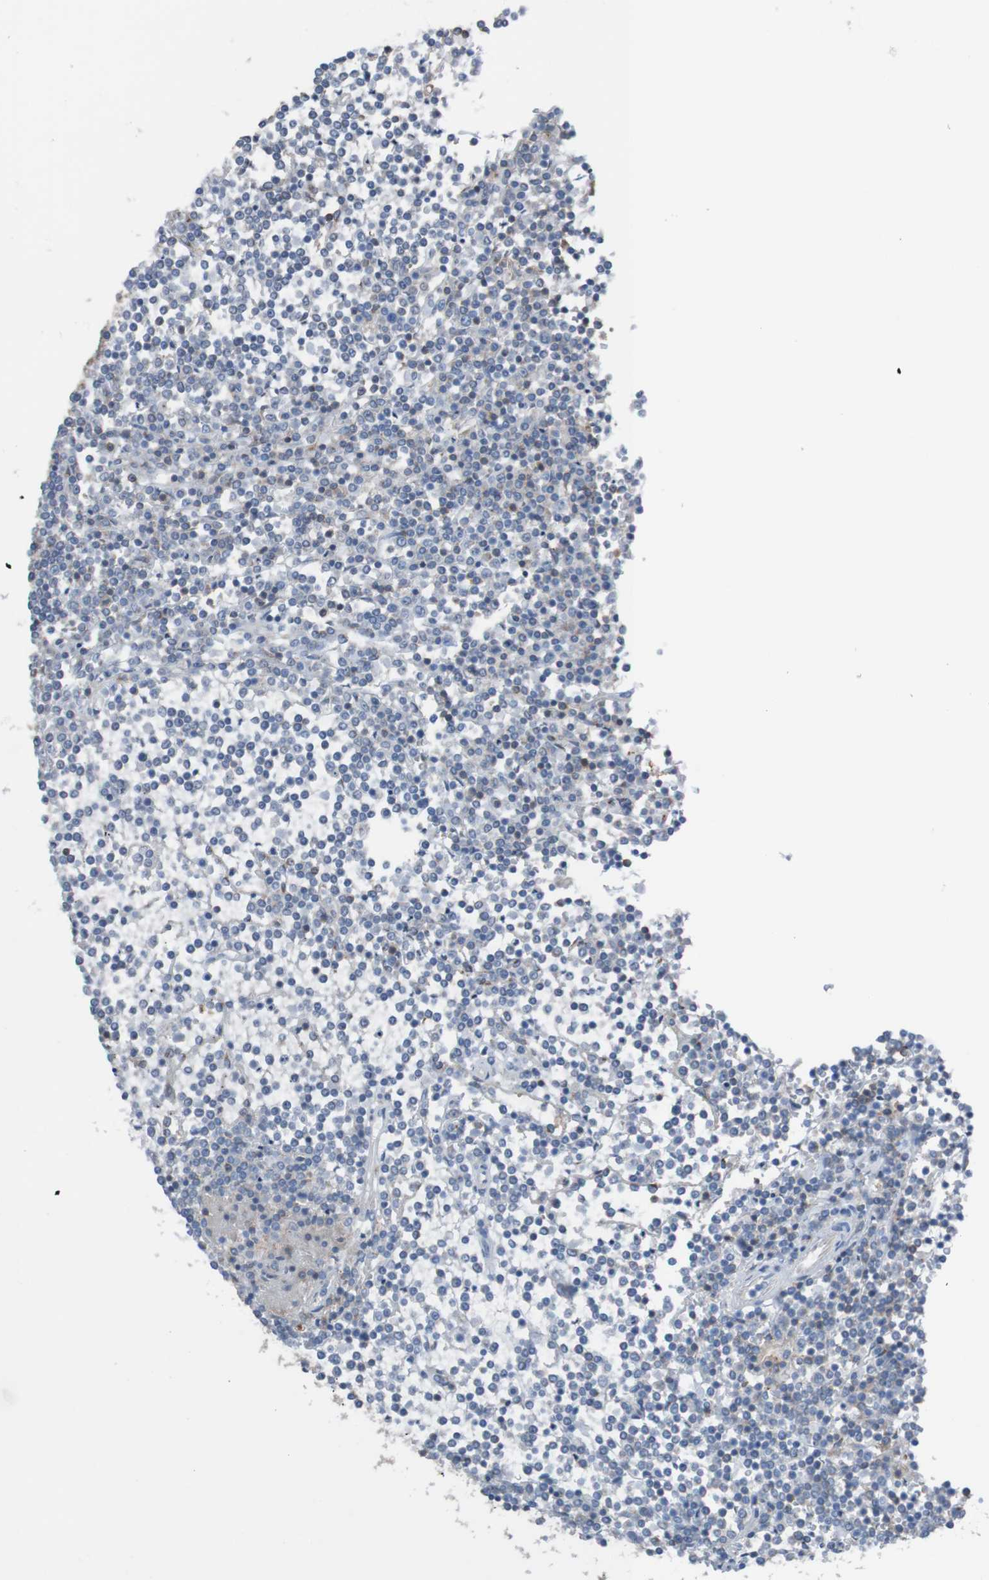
{"staining": {"intensity": "moderate", "quantity": "25%-75%", "location": "cytoplasmic/membranous"}, "tissue": "lymphoma", "cell_type": "Tumor cells", "image_type": "cancer", "snomed": [{"axis": "morphology", "description": "Malignant lymphoma, non-Hodgkin's type, Low grade"}, {"axis": "topography", "description": "Spleen"}], "caption": "Tumor cells exhibit moderate cytoplasmic/membranous positivity in approximately 25%-75% of cells in low-grade malignant lymphoma, non-Hodgkin's type.", "gene": "MINAR1", "patient": {"sex": "female", "age": 19}}